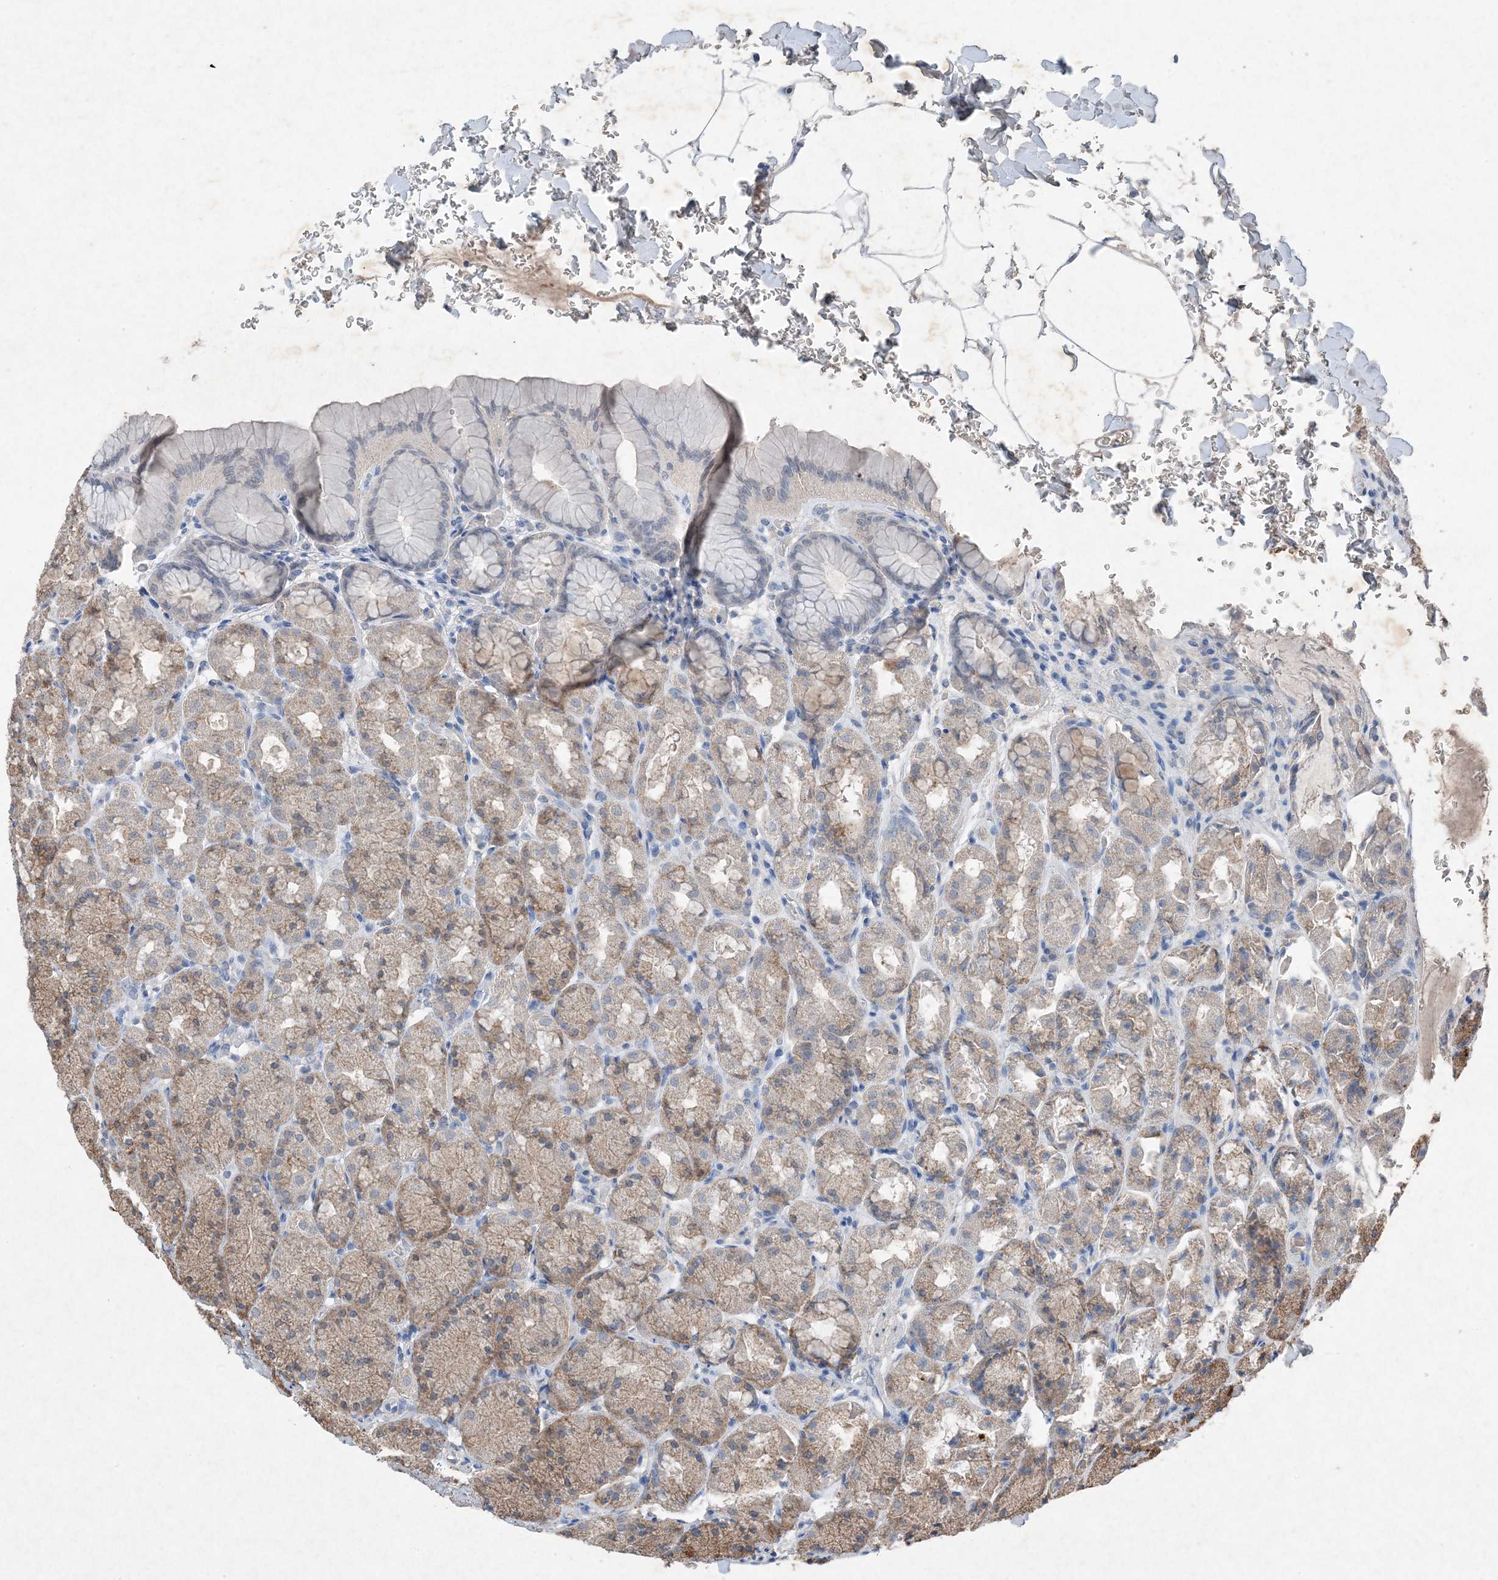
{"staining": {"intensity": "moderate", "quantity": ">75%", "location": "cytoplasmic/membranous"}, "tissue": "stomach", "cell_type": "Glandular cells", "image_type": "normal", "snomed": [{"axis": "morphology", "description": "Normal tissue, NOS"}, {"axis": "topography", "description": "Stomach"}], "caption": "Benign stomach exhibits moderate cytoplasmic/membranous expression in approximately >75% of glandular cells (brown staining indicates protein expression, while blue staining denotes nuclei)..", "gene": "FCN3", "patient": {"sex": "male", "age": 42}}